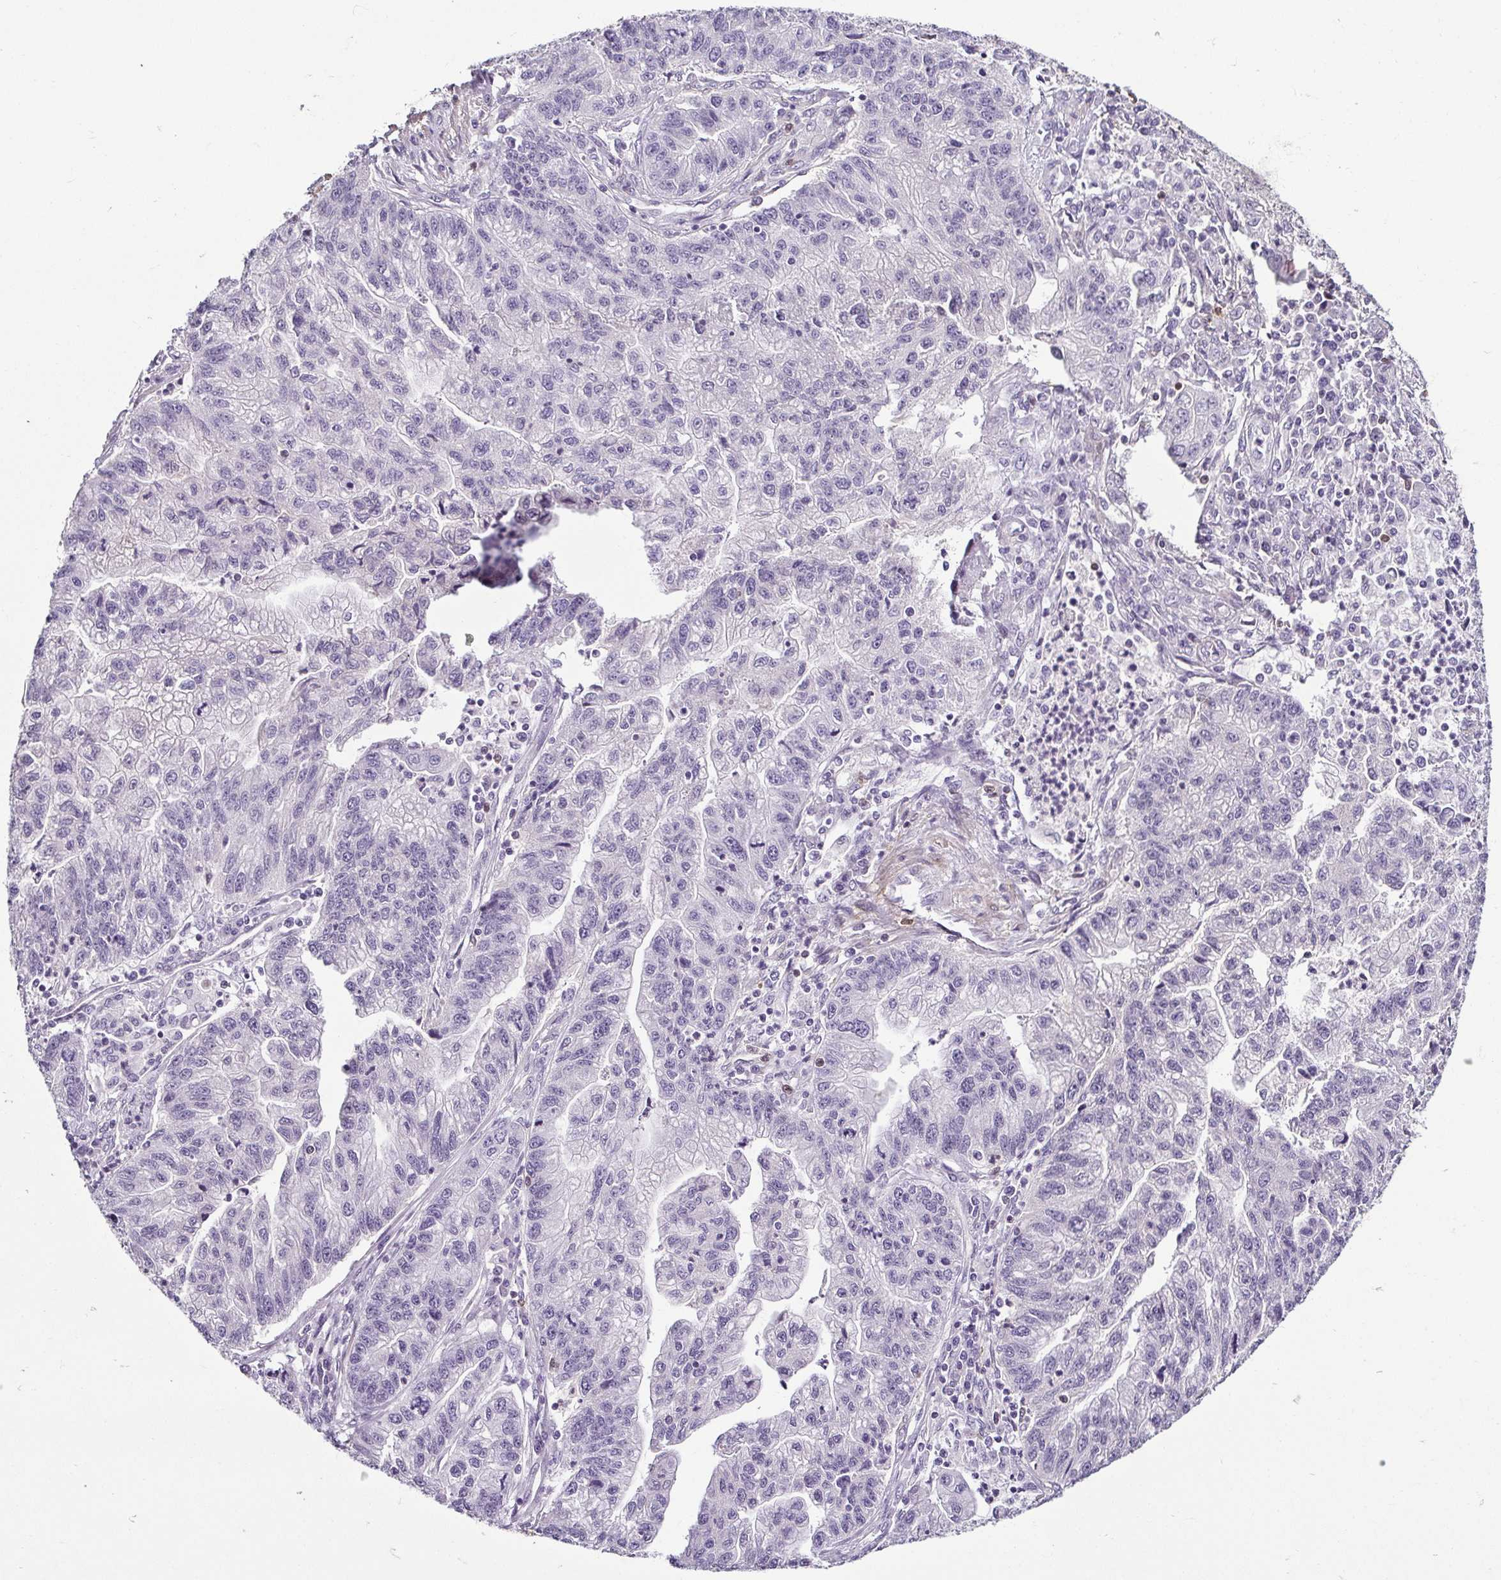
{"staining": {"intensity": "negative", "quantity": "none", "location": "none"}, "tissue": "stomach cancer", "cell_type": "Tumor cells", "image_type": "cancer", "snomed": [{"axis": "morphology", "description": "Adenocarcinoma, NOS"}, {"axis": "topography", "description": "Stomach"}], "caption": "There is no significant staining in tumor cells of stomach cancer.", "gene": "HOPX", "patient": {"sex": "male", "age": 83}}